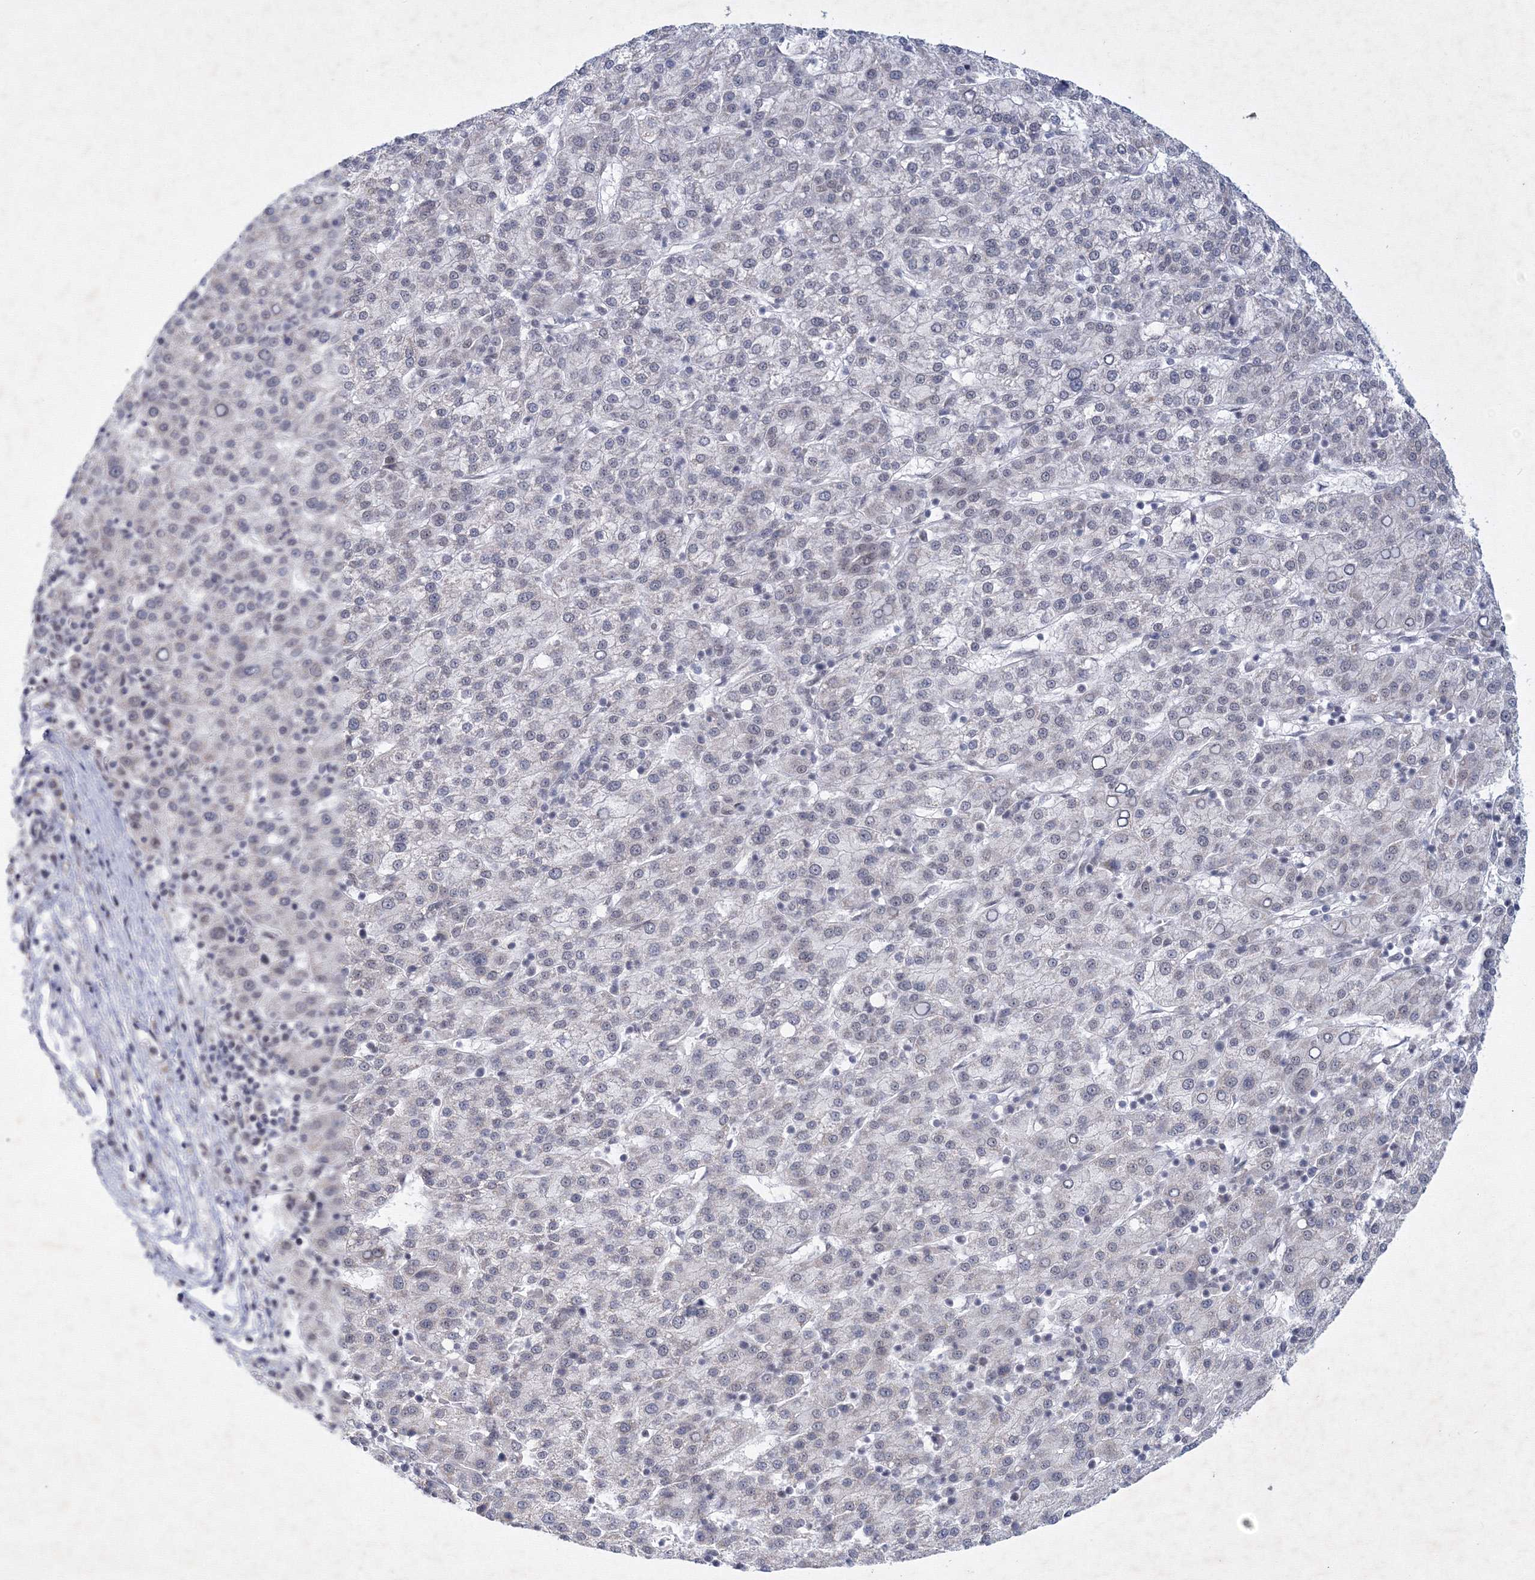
{"staining": {"intensity": "negative", "quantity": "none", "location": "none"}, "tissue": "liver cancer", "cell_type": "Tumor cells", "image_type": "cancer", "snomed": [{"axis": "morphology", "description": "Carcinoma, Hepatocellular, NOS"}, {"axis": "topography", "description": "Liver"}], "caption": "Image shows no significant protein expression in tumor cells of liver cancer.", "gene": "SF3B6", "patient": {"sex": "female", "age": 58}}